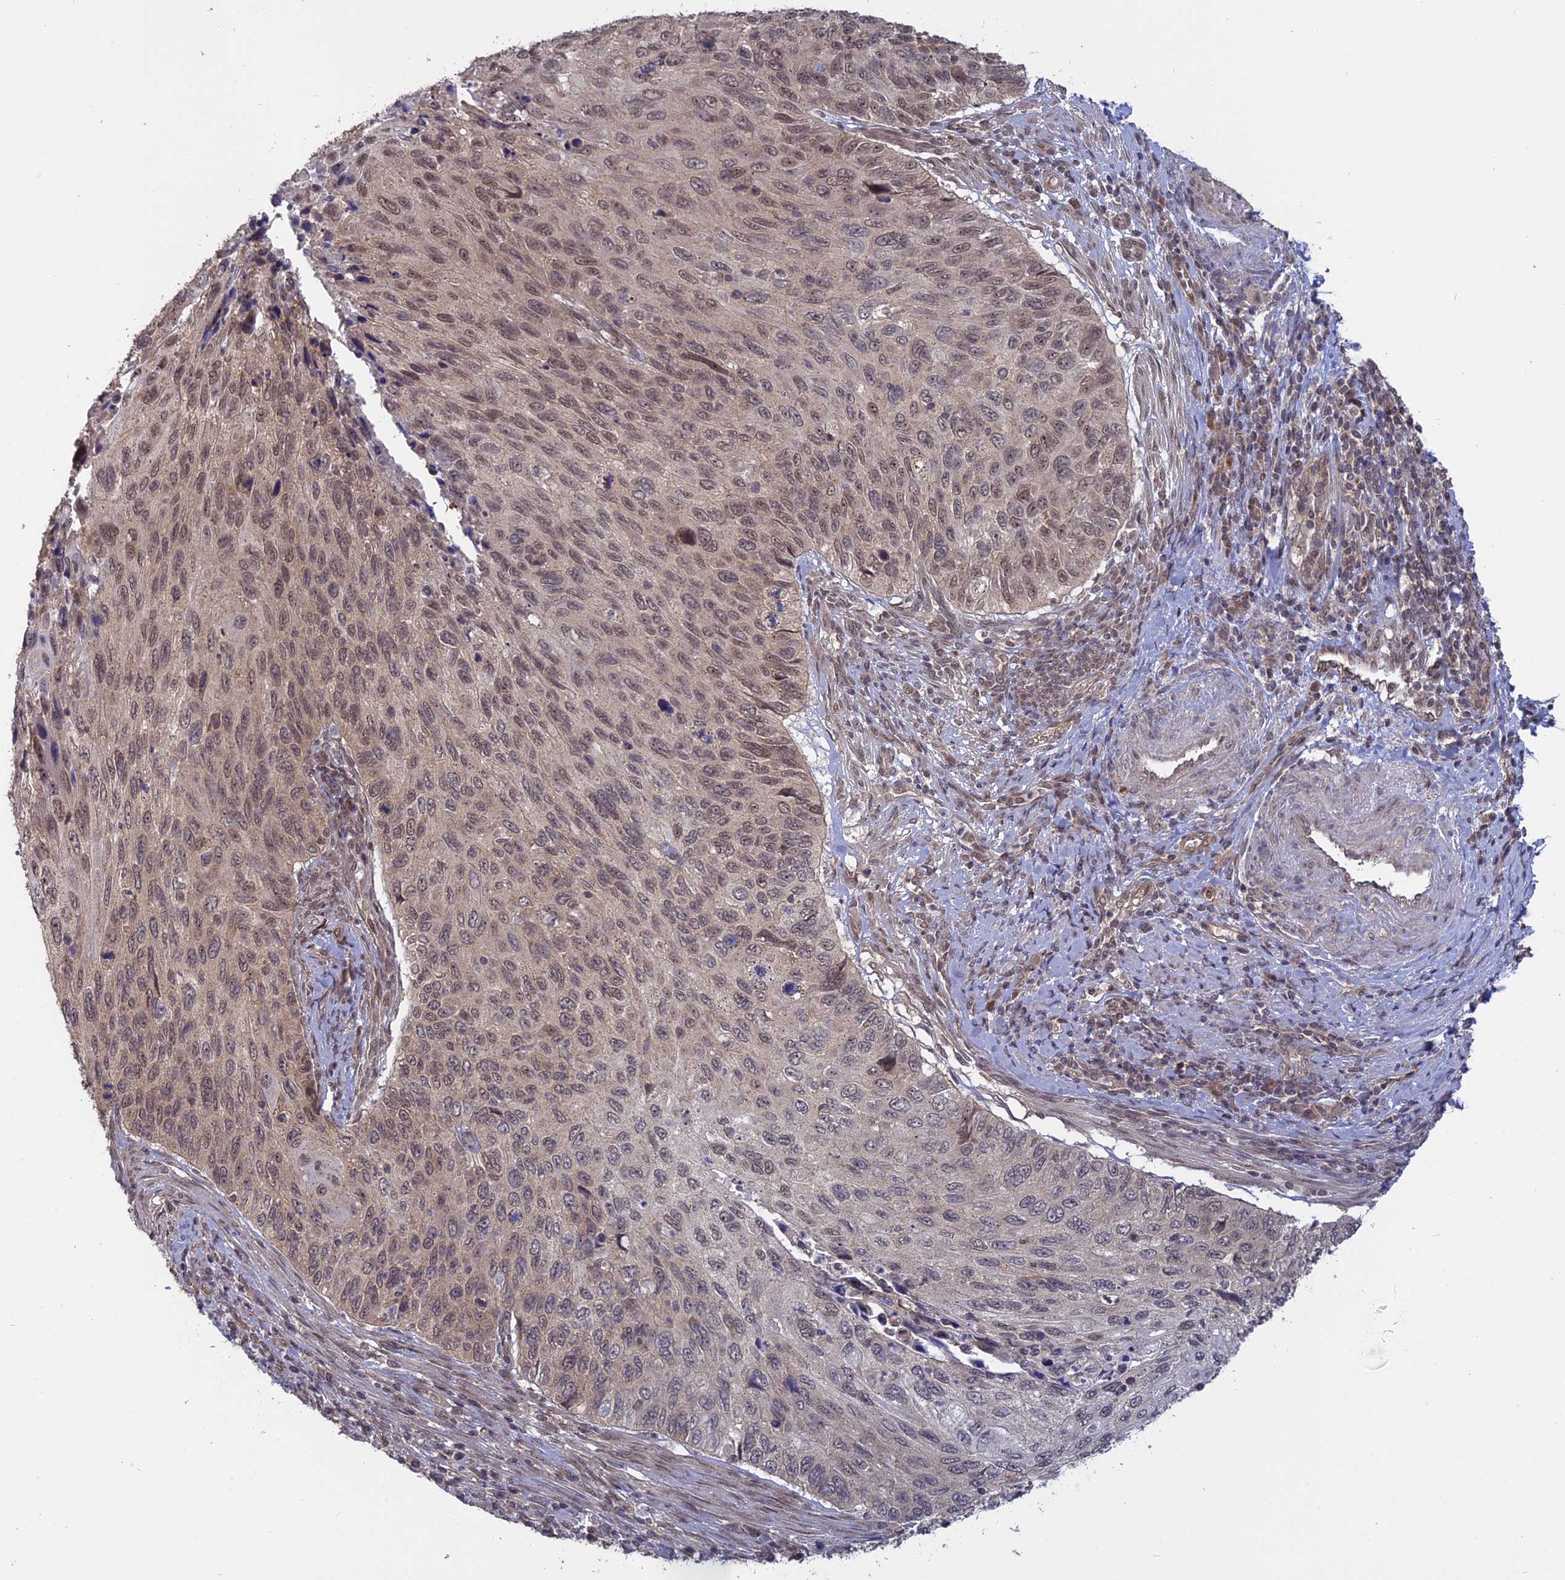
{"staining": {"intensity": "weak", "quantity": "25%-75%", "location": "nuclear"}, "tissue": "cervical cancer", "cell_type": "Tumor cells", "image_type": "cancer", "snomed": [{"axis": "morphology", "description": "Squamous cell carcinoma, NOS"}, {"axis": "topography", "description": "Cervix"}], "caption": "Cervical cancer (squamous cell carcinoma) stained with a brown dye reveals weak nuclear positive expression in about 25%-75% of tumor cells.", "gene": "PKIG", "patient": {"sex": "female", "age": 70}}